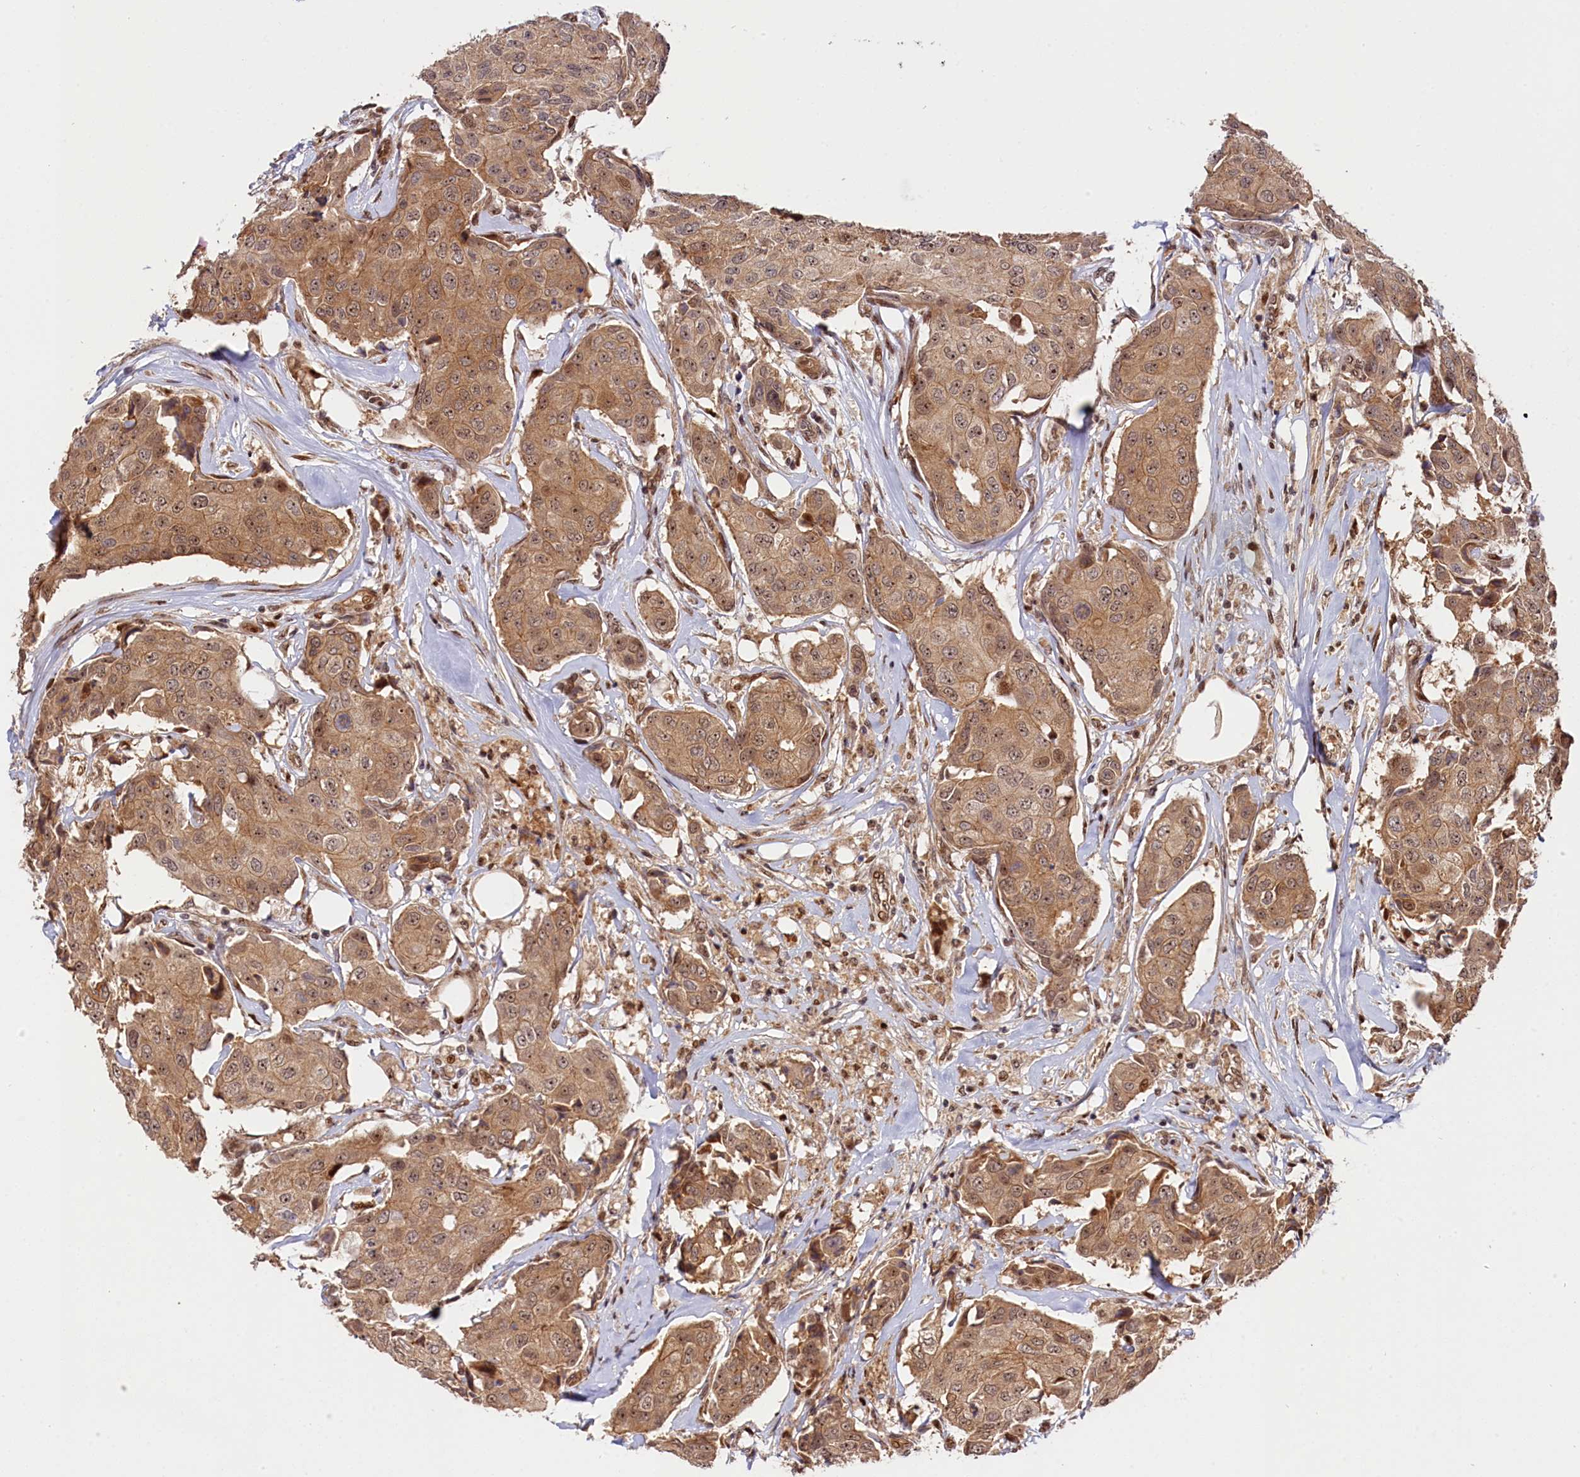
{"staining": {"intensity": "moderate", "quantity": ">75%", "location": "cytoplasmic/membranous,nuclear"}, "tissue": "breast cancer", "cell_type": "Tumor cells", "image_type": "cancer", "snomed": [{"axis": "morphology", "description": "Duct carcinoma"}, {"axis": "topography", "description": "Breast"}], "caption": "Immunohistochemical staining of intraductal carcinoma (breast) displays moderate cytoplasmic/membranous and nuclear protein staining in about >75% of tumor cells.", "gene": "ANKRD24", "patient": {"sex": "female", "age": 80}}